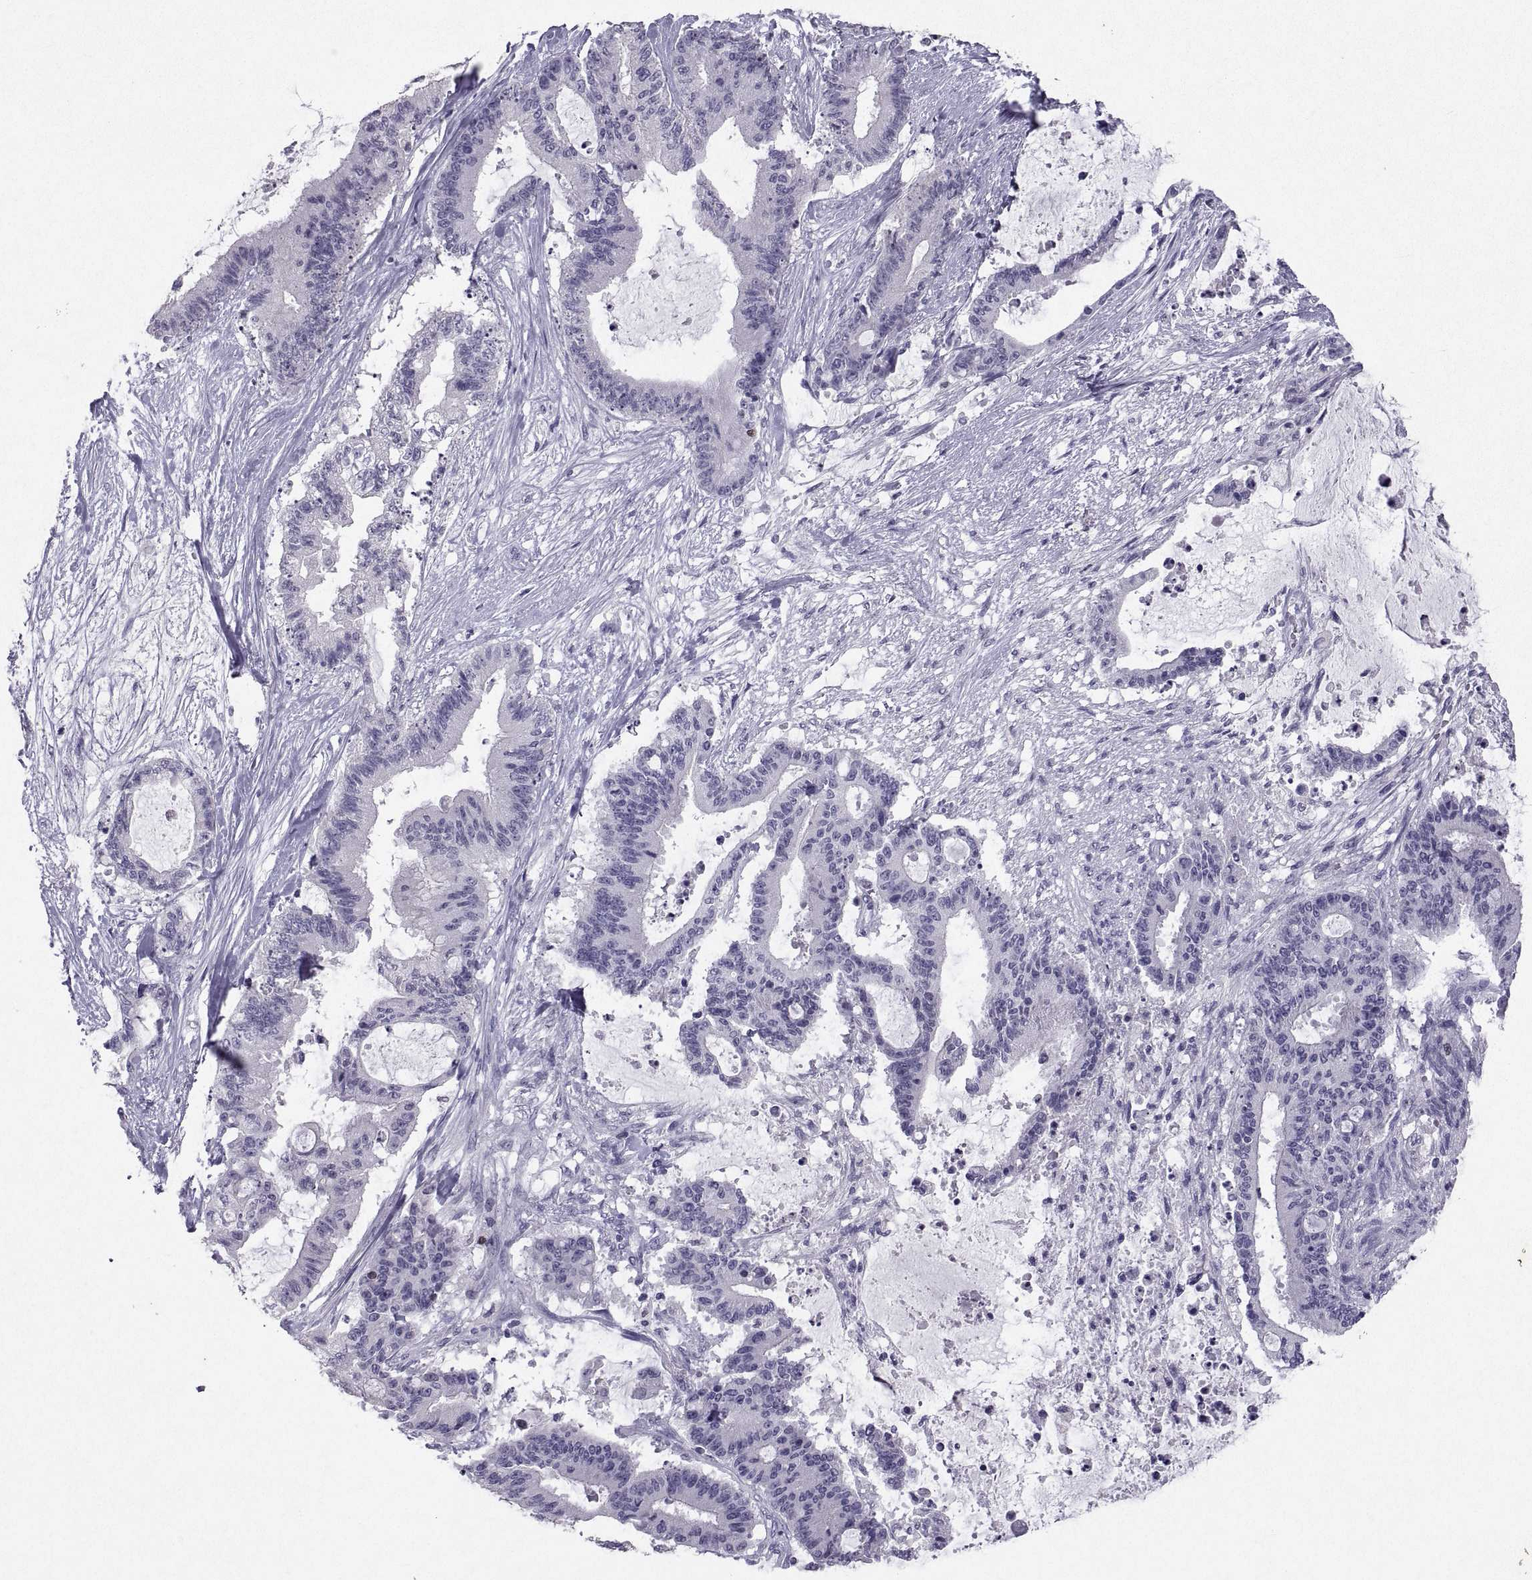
{"staining": {"intensity": "negative", "quantity": "none", "location": "none"}, "tissue": "liver cancer", "cell_type": "Tumor cells", "image_type": "cancer", "snomed": [{"axis": "morphology", "description": "Normal tissue, NOS"}, {"axis": "morphology", "description": "Cholangiocarcinoma"}, {"axis": "topography", "description": "Liver"}, {"axis": "topography", "description": "Peripheral nerve tissue"}], "caption": "IHC image of human liver cancer stained for a protein (brown), which shows no positivity in tumor cells.", "gene": "SOX21", "patient": {"sex": "female", "age": 73}}